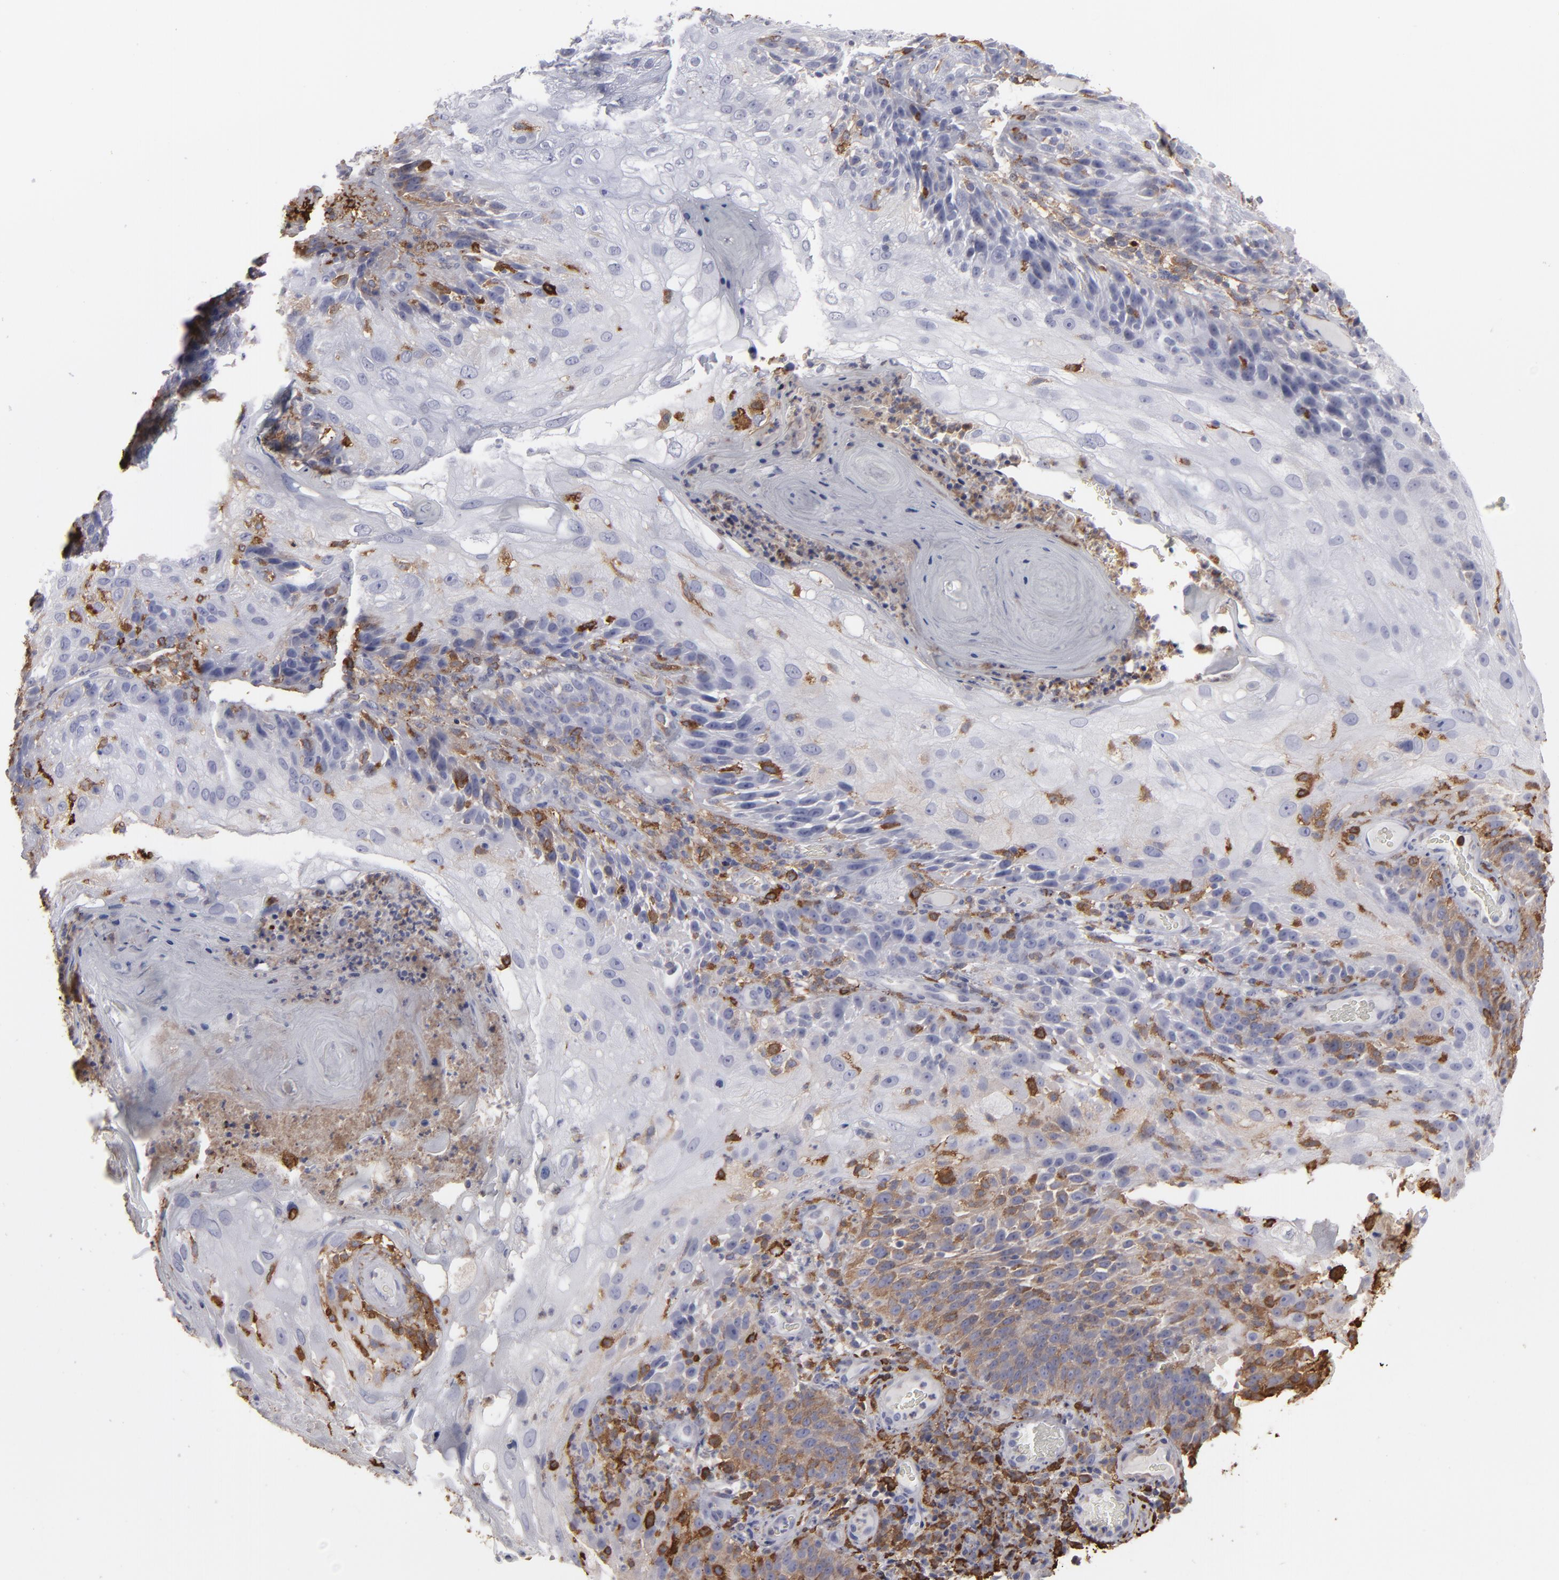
{"staining": {"intensity": "weak", "quantity": "<25%", "location": "cytoplasmic/membranous"}, "tissue": "skin cancer", "cell_type": "Tumor cells", "image_type": "cancer", "snomed": [{"axis": "morphology", "description": "Normal tissue, NOS"}, {"axis": "morphology", "description": "Squamous cell carcinoma, NOS"}, {"axis": "topography", "description": "Skin"}], "caption": "An immunohistochemistry histopathology image of skin squamous cell carcinoma is shown. There is no staining in tumor cells of skin squamous cell carcinoma.", "gene": "ODC1", "patient": {"sex": "female", "age": 83}}